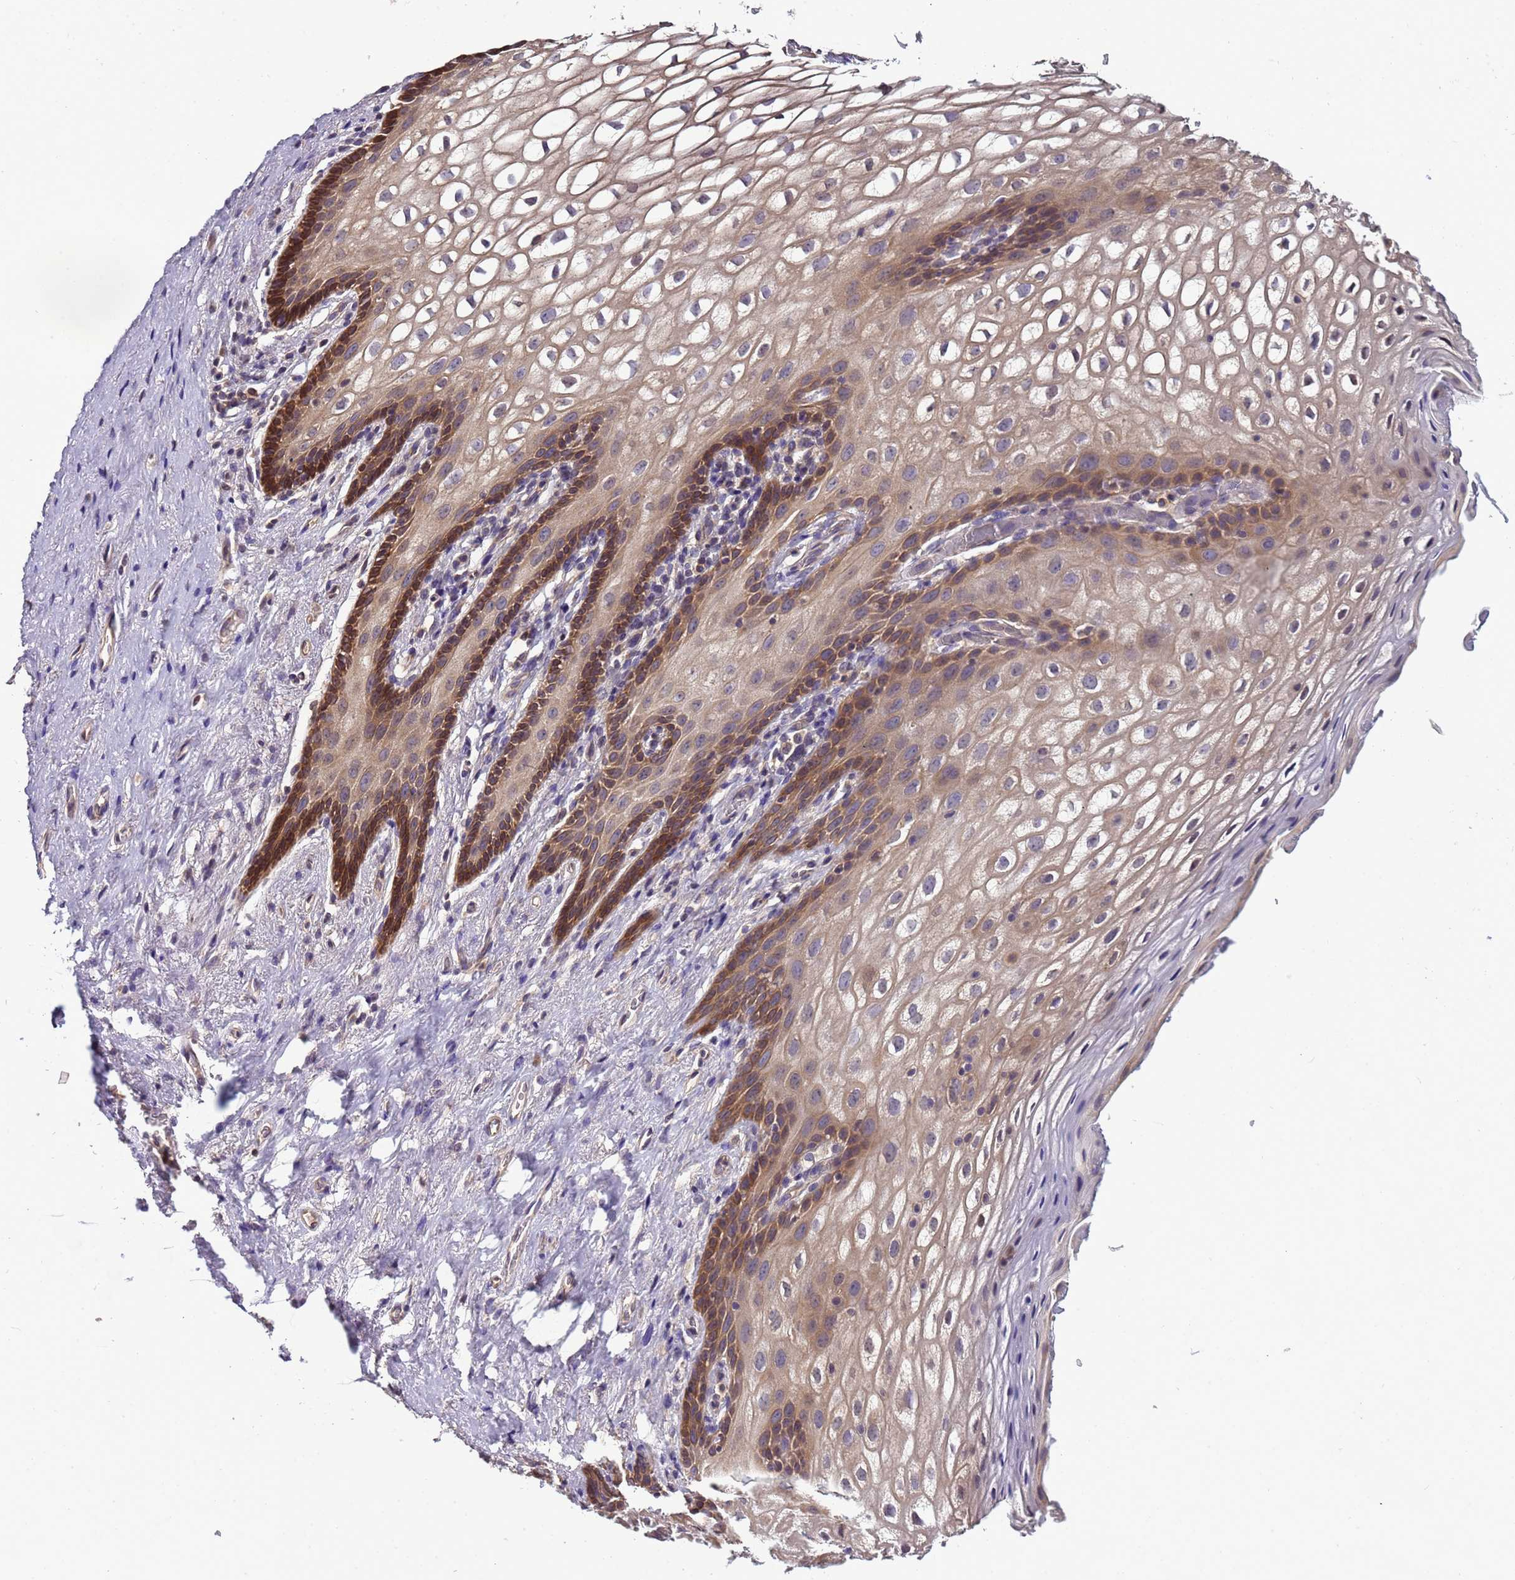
{"staining": {"intensity": "strong", "quantity": "<25%", "location": "cytoplasmic/membranous"}, "tissue": "vagina", "cell_type": "Squamous epithelial cells", "image_type": "normal", "snomed": [{"axis": "morphology", "description": "Normal tissue, NOS"}, {"axis": "topography", "description": "Vagina"}, {"axis": "topography", "description": "Peripheral nerve tissue"}], "caption": "This image demonstrates unremarkable vagina stained with immunohistochemistry (IHC) to label a protein in brown. The cytoplasmic/membranous of squamous epithelial cells show strong positivity for the protein. Nuclei are counter-stained blue.", "gene": "ELMOD2", "patient": {"sex": "female", "age": 71}}